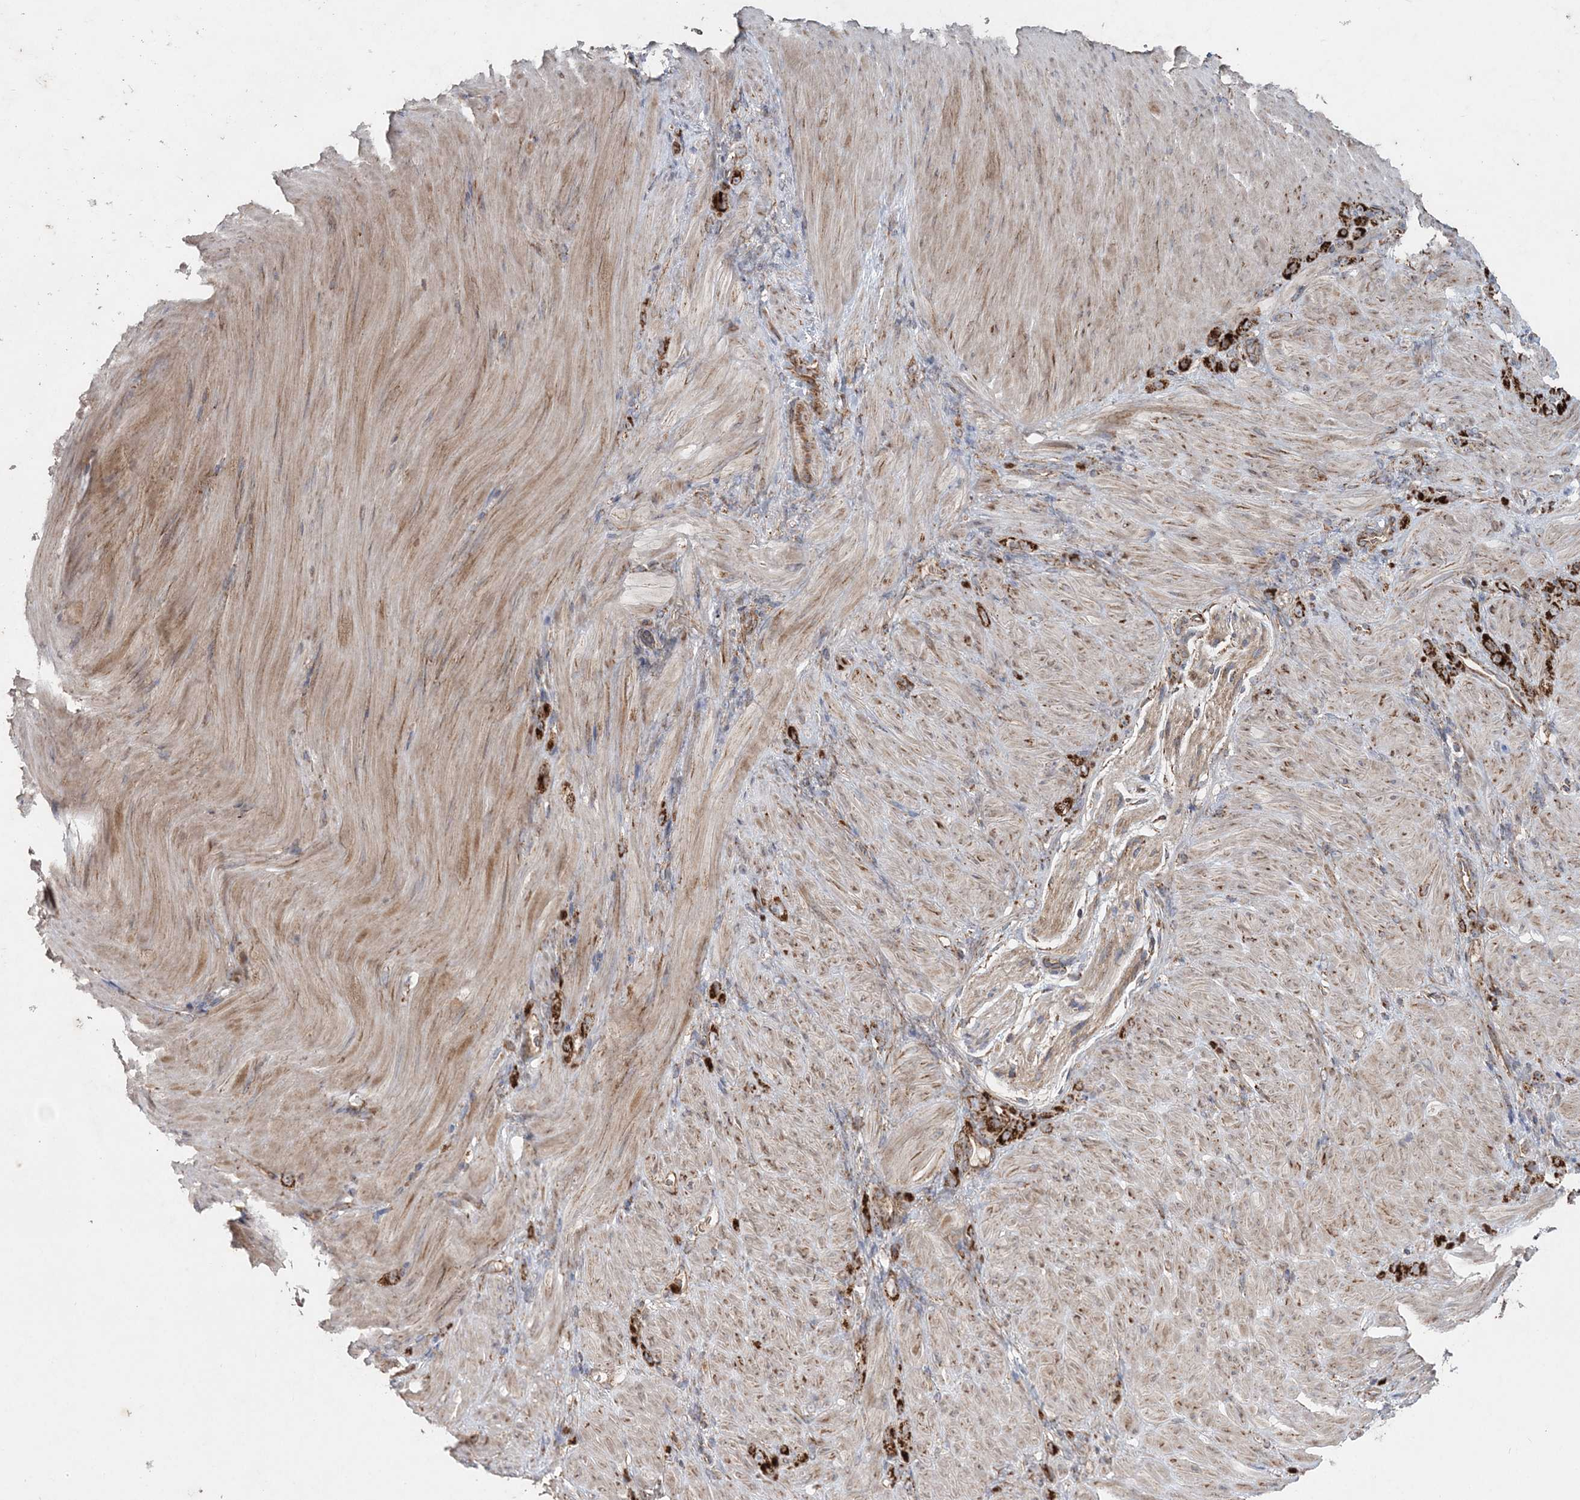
{"staining": {"intensity": "strong", "quantity": ">75%", "location": "cytoplasmic/membranous"}, "tissue": "stomach cancer", "cell_type": "Tumor cells", "image_type": "cancer", "snomed": [{"axis": "morphology", "description": "Normal tissue, NOS"}, {"axis": "morphology", "description": "Adenocarcinoma, NOS"}, {"axis": "topography", "description": "Stomach"}], "caption": "Stomach adenocarcinoma tissue displays strong cytoplasmic/membranous positivity in about >75% of tumor cells, visualized by immunohistochemistry. (Brightfield microscopy of DAB IHC at high magnification).", "gene": "LRPPRC", "patient": {"sex": "male", "age": 82}}